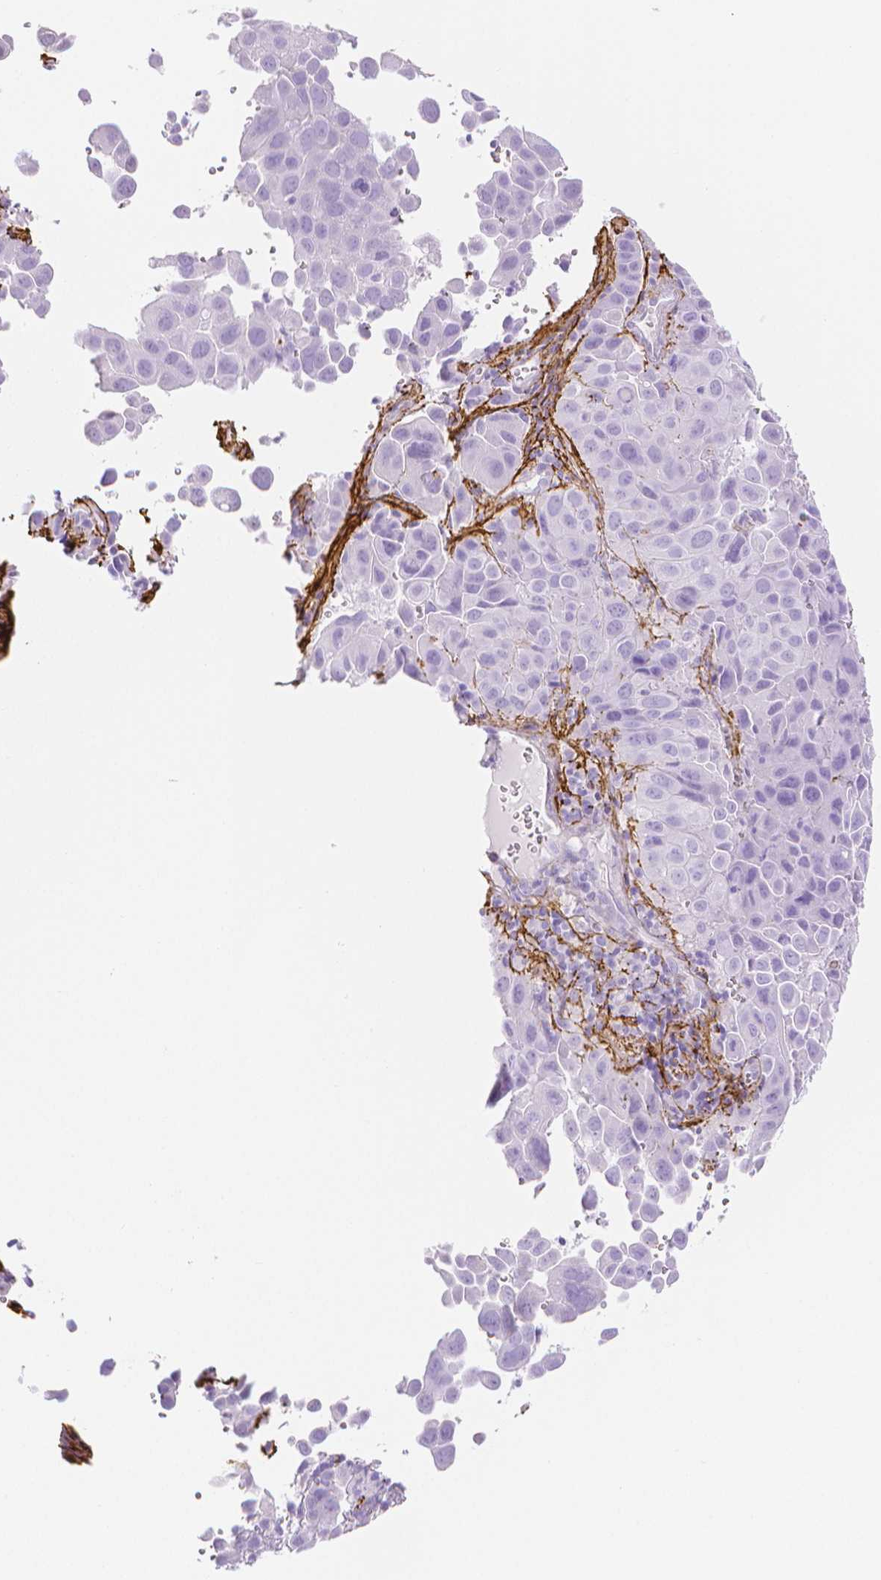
{"staining": {"intensity": "negative", "quantity": "none", "location": "none"}, "tissue": "cervical cancer", "cell_type": "Tumor cells", "image_type": "cancer", "snomed": [{"axis": "morphology", "description": "Squamous cell carcinoma, NOS"}, {"axis": "topography", "description": "Cervix"}], "caption": "Tumor cells show no significant protein staining in cervical cancer.", "gene": "FBN1", "patient": {"sex": "female", "age": 55}}